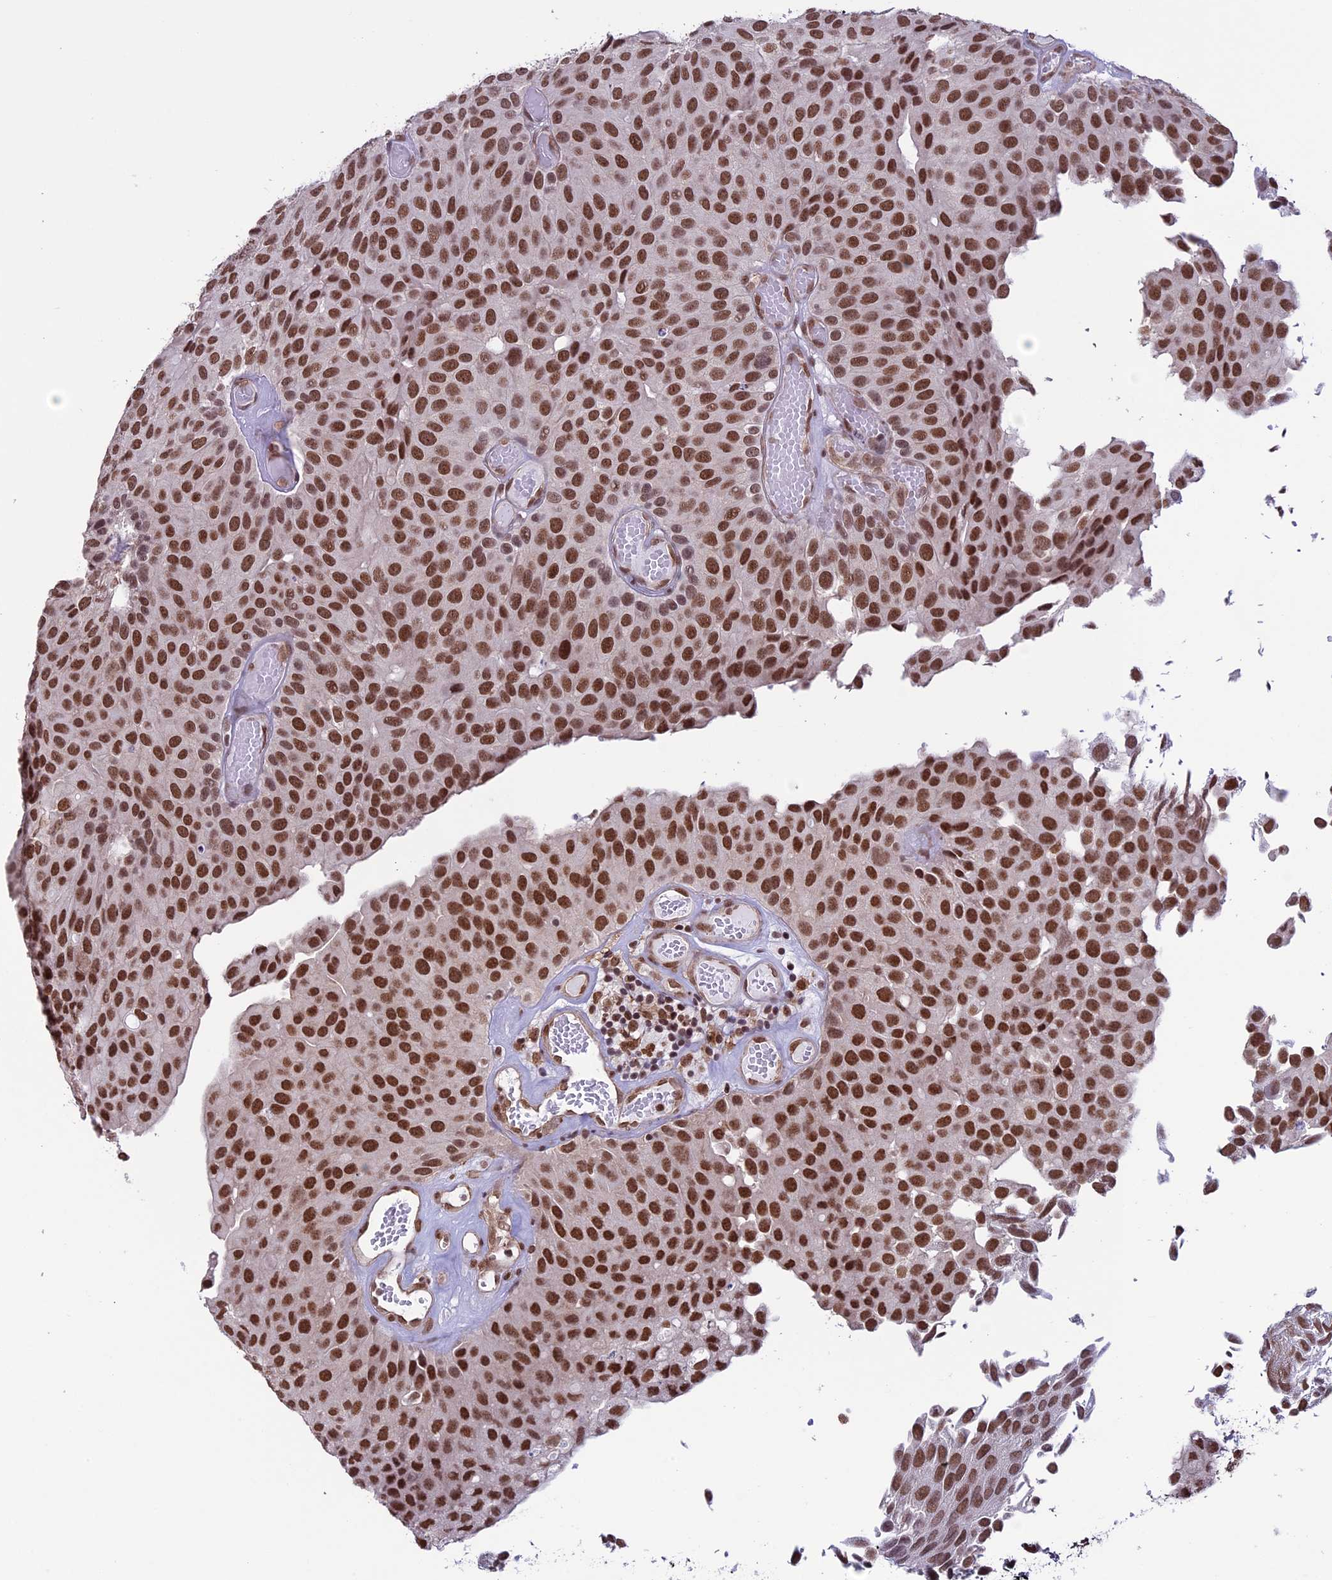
{"staining": {"intensity": "strong", "quantity": ">75%", "location": "nuclear"}, "tissue": "urothelial cancer", "cell_type": "Tumor cells", "image_type": "cancer", "snomed": [{"axis": "morphology", "description": "Urothelial carcinoma, Low grade"}, {"axis": "topography", "description": "Urinary bladder"}], "caption": "Strong nuclear positivity is present in approximately >75% of tumor cells in low-grade urothelial carcinoma. The protein of interest is shown in brown color, while the nuclei are stained blue.", "gene": "MPHOSPH8", "patient": {"sex": "male", "age": 89}}